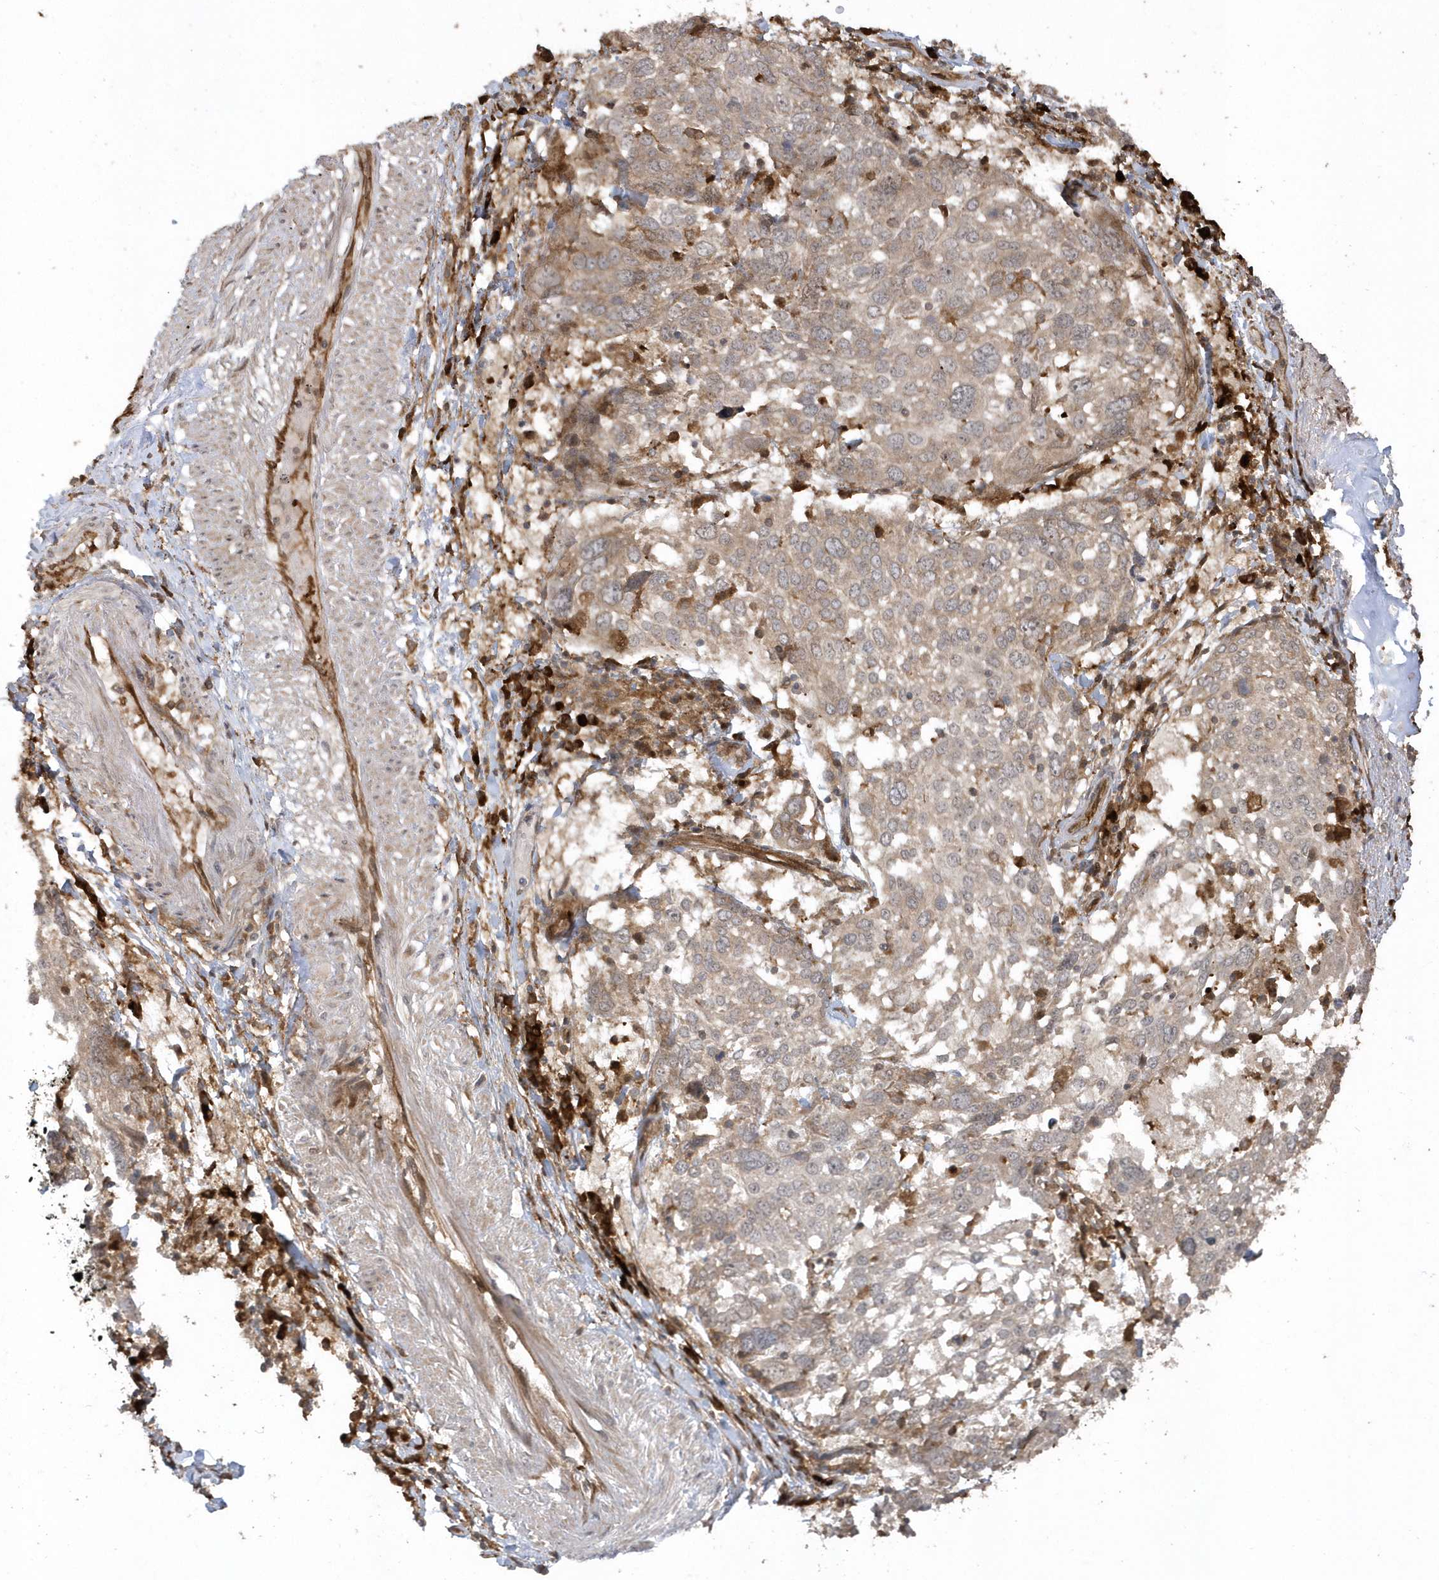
{"staining": {"intensity": "weak", "quantity": "<25%", "location": "cytoplasmic/membranous"}, "tissue": "lung cancer", "cell_type": "Tumor cells", "image_type": "cancer", "snomed": [{"axis": "morphology", "description": "Squamous cell carcinoma, NOS"}, {"axis": "topography", "description": "Lung"}], "caption": "DAB immunohistochemical staining of lung squamous cell carcinoma demonstrates no significant positivity in tumor cells. (DAB (3,3'-diaminobenzidine) IHC visualized using brightfield microscopy, high magnification).", "gene": "HERPUD1", "patient": {"sex": "male", "age": 65}}